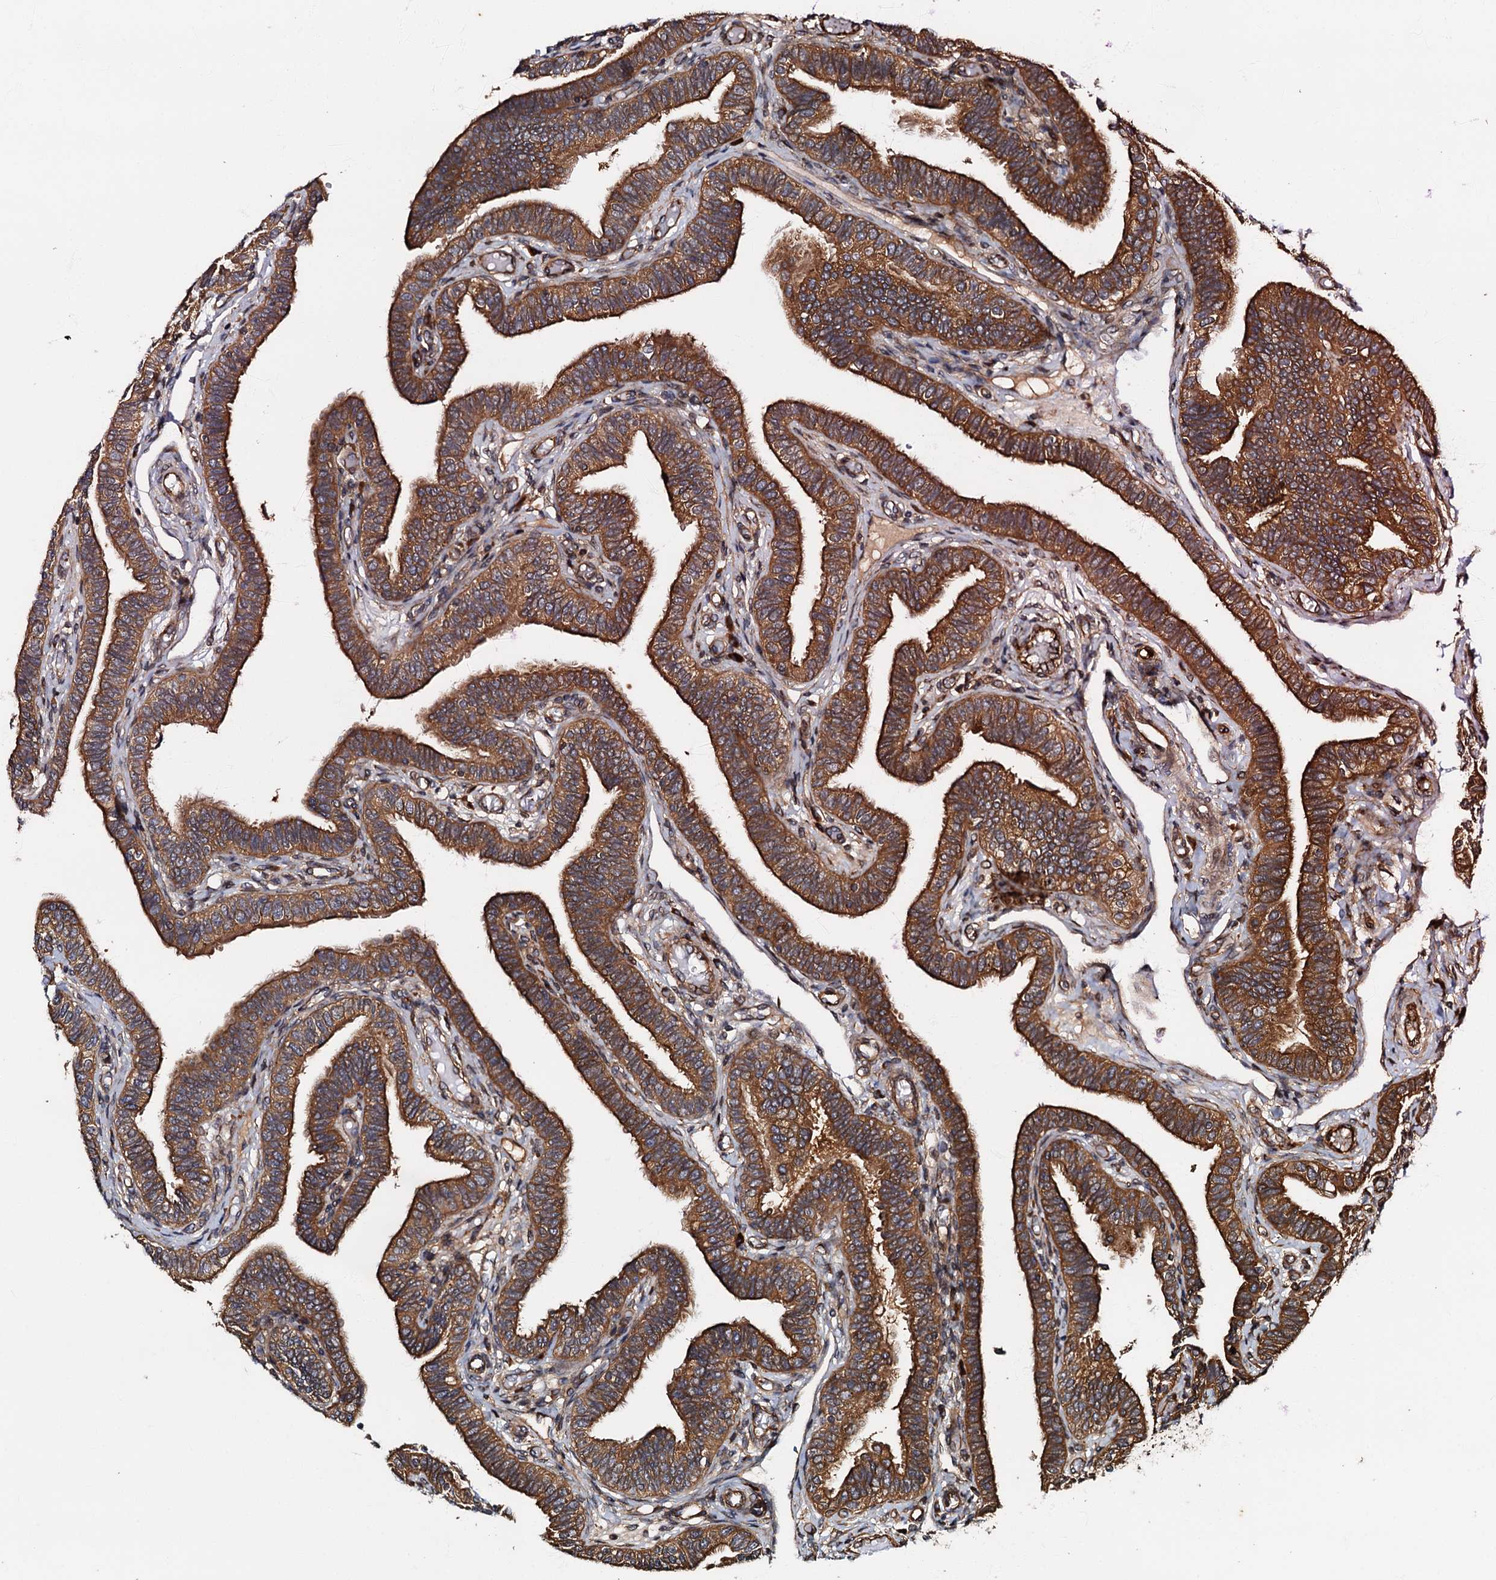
{"staining": {"intensity": "strong", "quantity": ">75%", "location": "cytoplasmic/membranous"}, "tissue": "fallopian tube", "cell_type": "Glandular cells", "image_type": "normal", "snomed": [{"axis": "morphology", "description": "Normal tissue, NOS"}, {"axis": "topography", "description": "Fallopian tube"}], "caption": "Human fallopian tube stained with a brown dye reveals strong cytoplasmic/membranous positive staining in about >75% of glandular cells.", "gene": "BLOC1S6", "patient": {"sex": "female", "age": 39}}